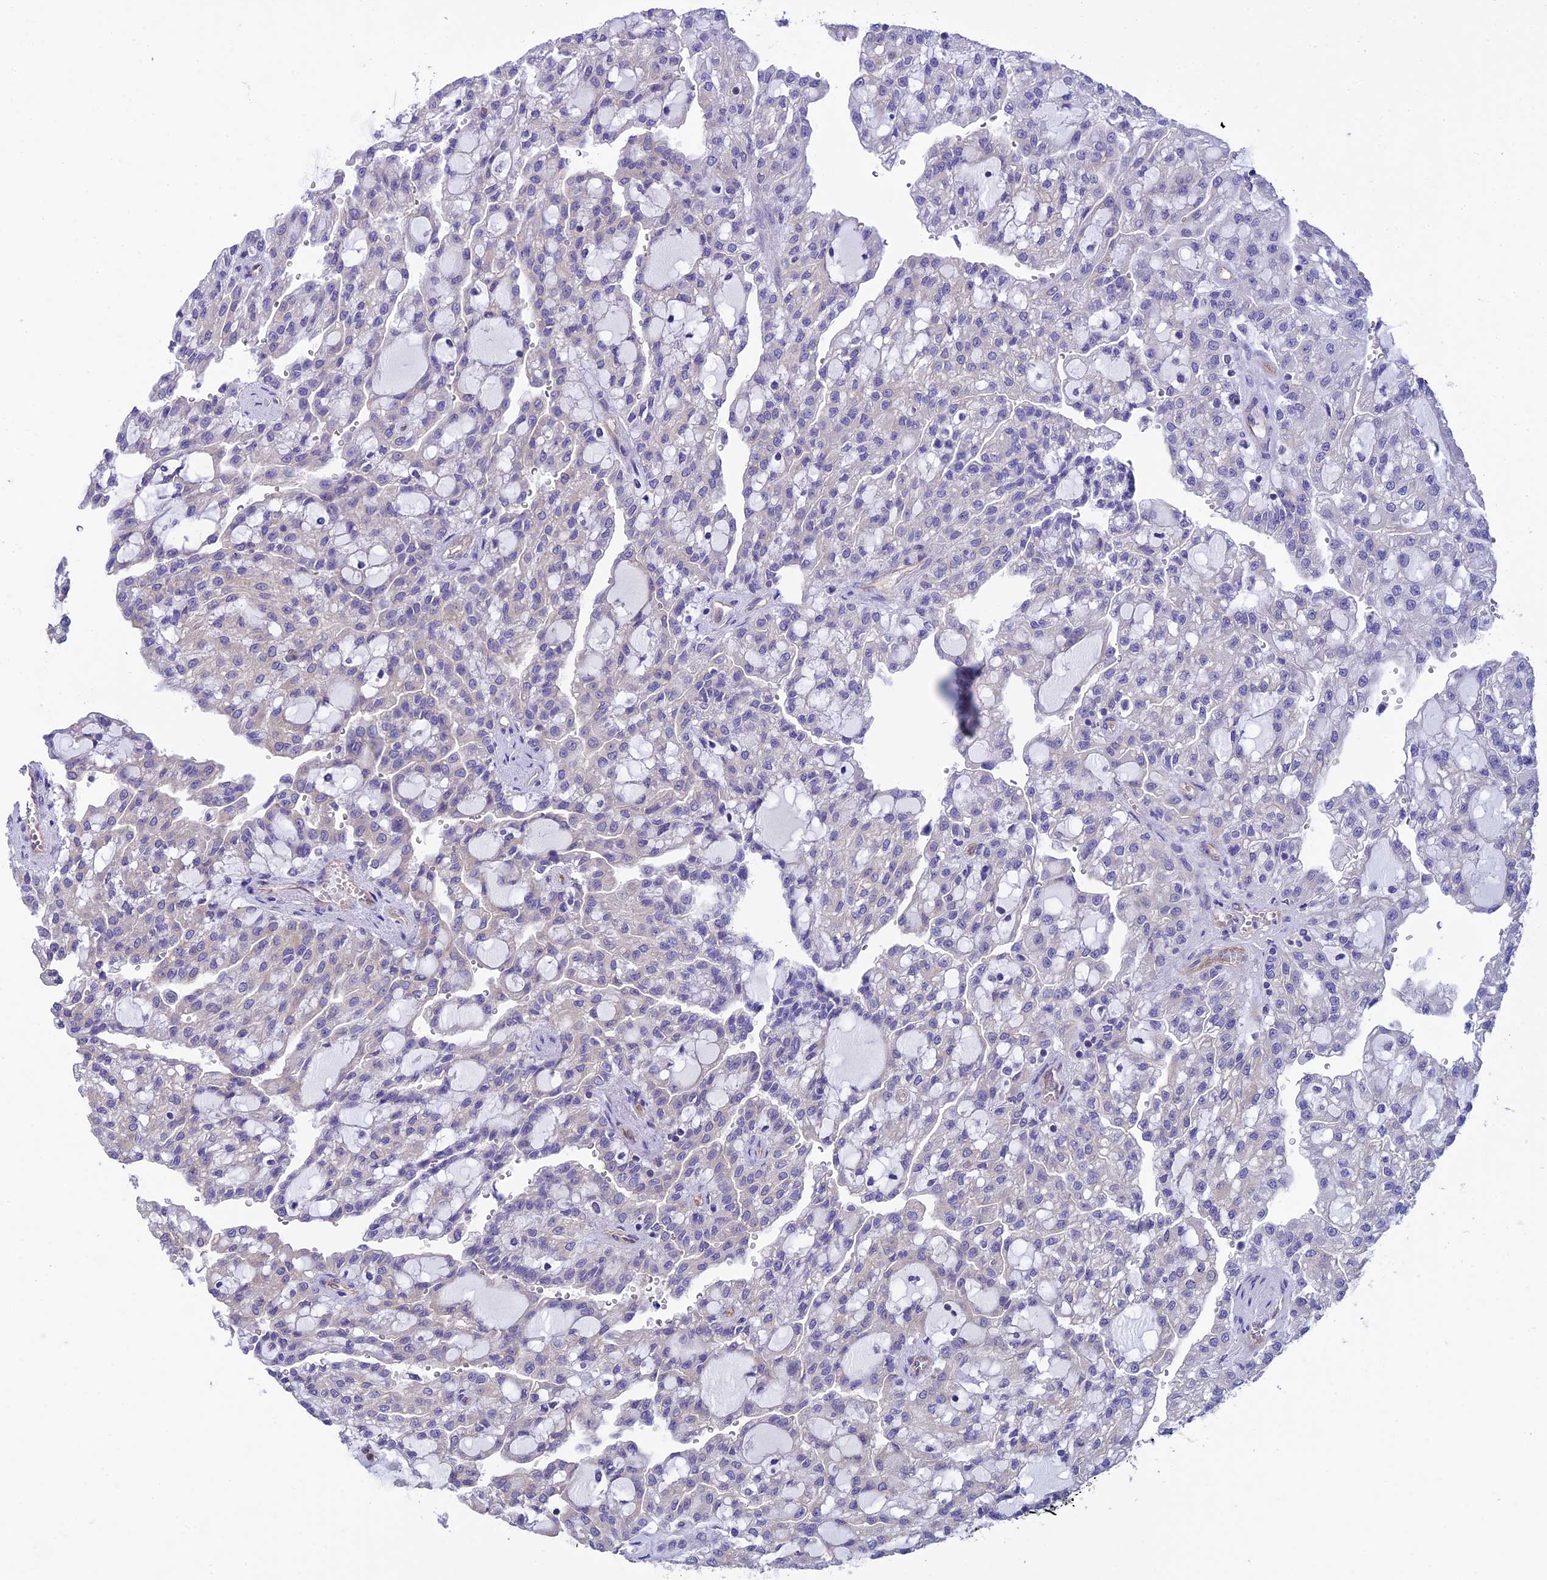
{"staining": {"intensity": "negative", "quantity": "none", "location": "none"}, "tissue": "renal cancer", "cell_type": "Tumor cells", "image_type": "cancer", "snomed": [{"axis": "morphology", "description": "Adenocarcinoma, NOS"}, {"axis": "topography", "description": "Kidney"}], "caption": "An immunohistochemistry (IHC) histopathology image of renal cancer is shown. There is no staining in tumor cells of renal cancer.", "gene": "PPFIA3", "patient": {"sex": "male", "age": 63}}